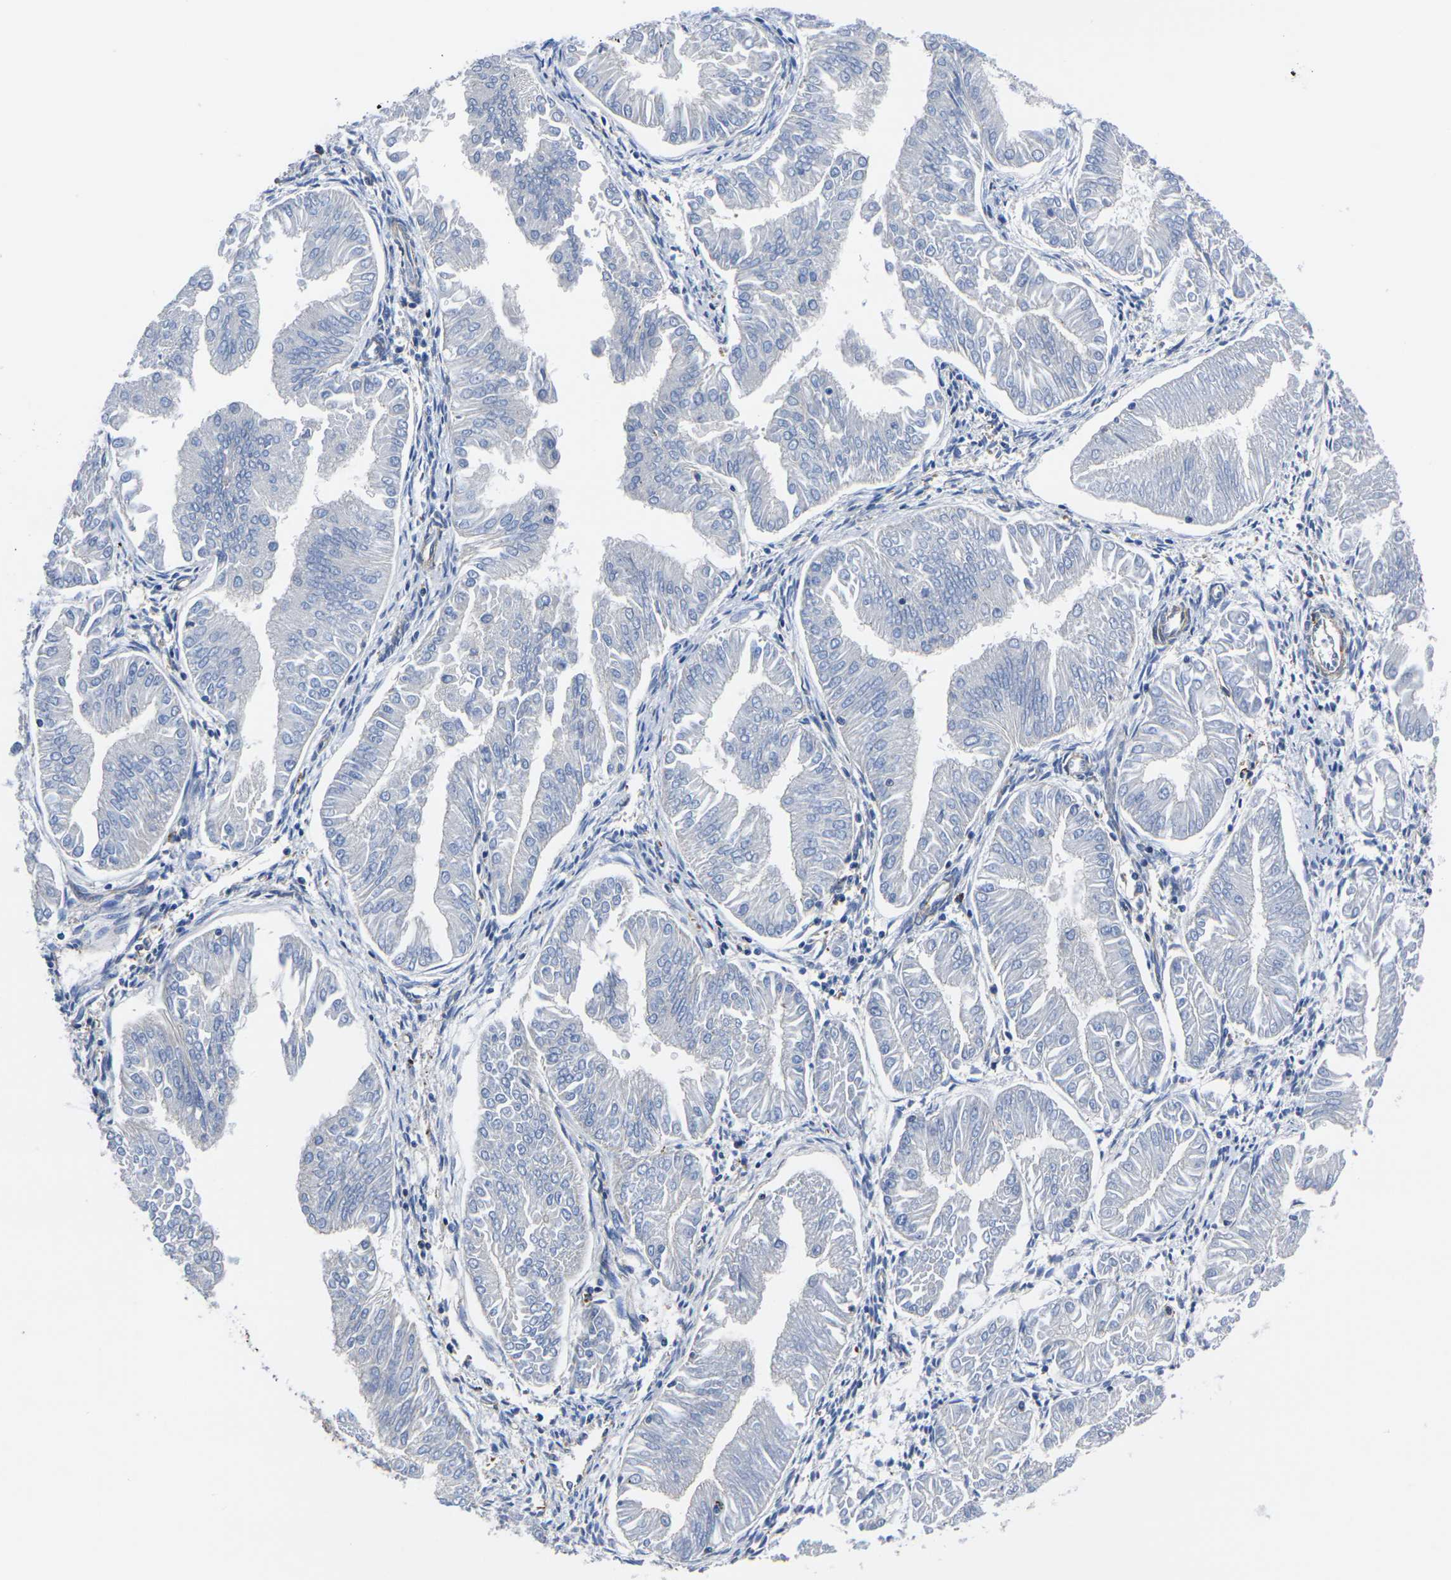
{"staining": {"intensity": "negative", "quantity": "none", "location": "none"}, "tissue": "endometrial cancer", "cell_type": "Tumor cells", "image_type": "cancer", "snomed": [{"axis": "morphology", "description": "Adenocarcinoma, NOS"}, {"axis": "topography", "description": "Endometrium"}], "caption": "An IHC image of endometrial cancer (adenocarcinoma) is shown. There is no staining in tumor cells of endometrial cancer (adenocarcinoma).", "gene": "GPR4", "patient": {"sex": "female", "age": 53}}